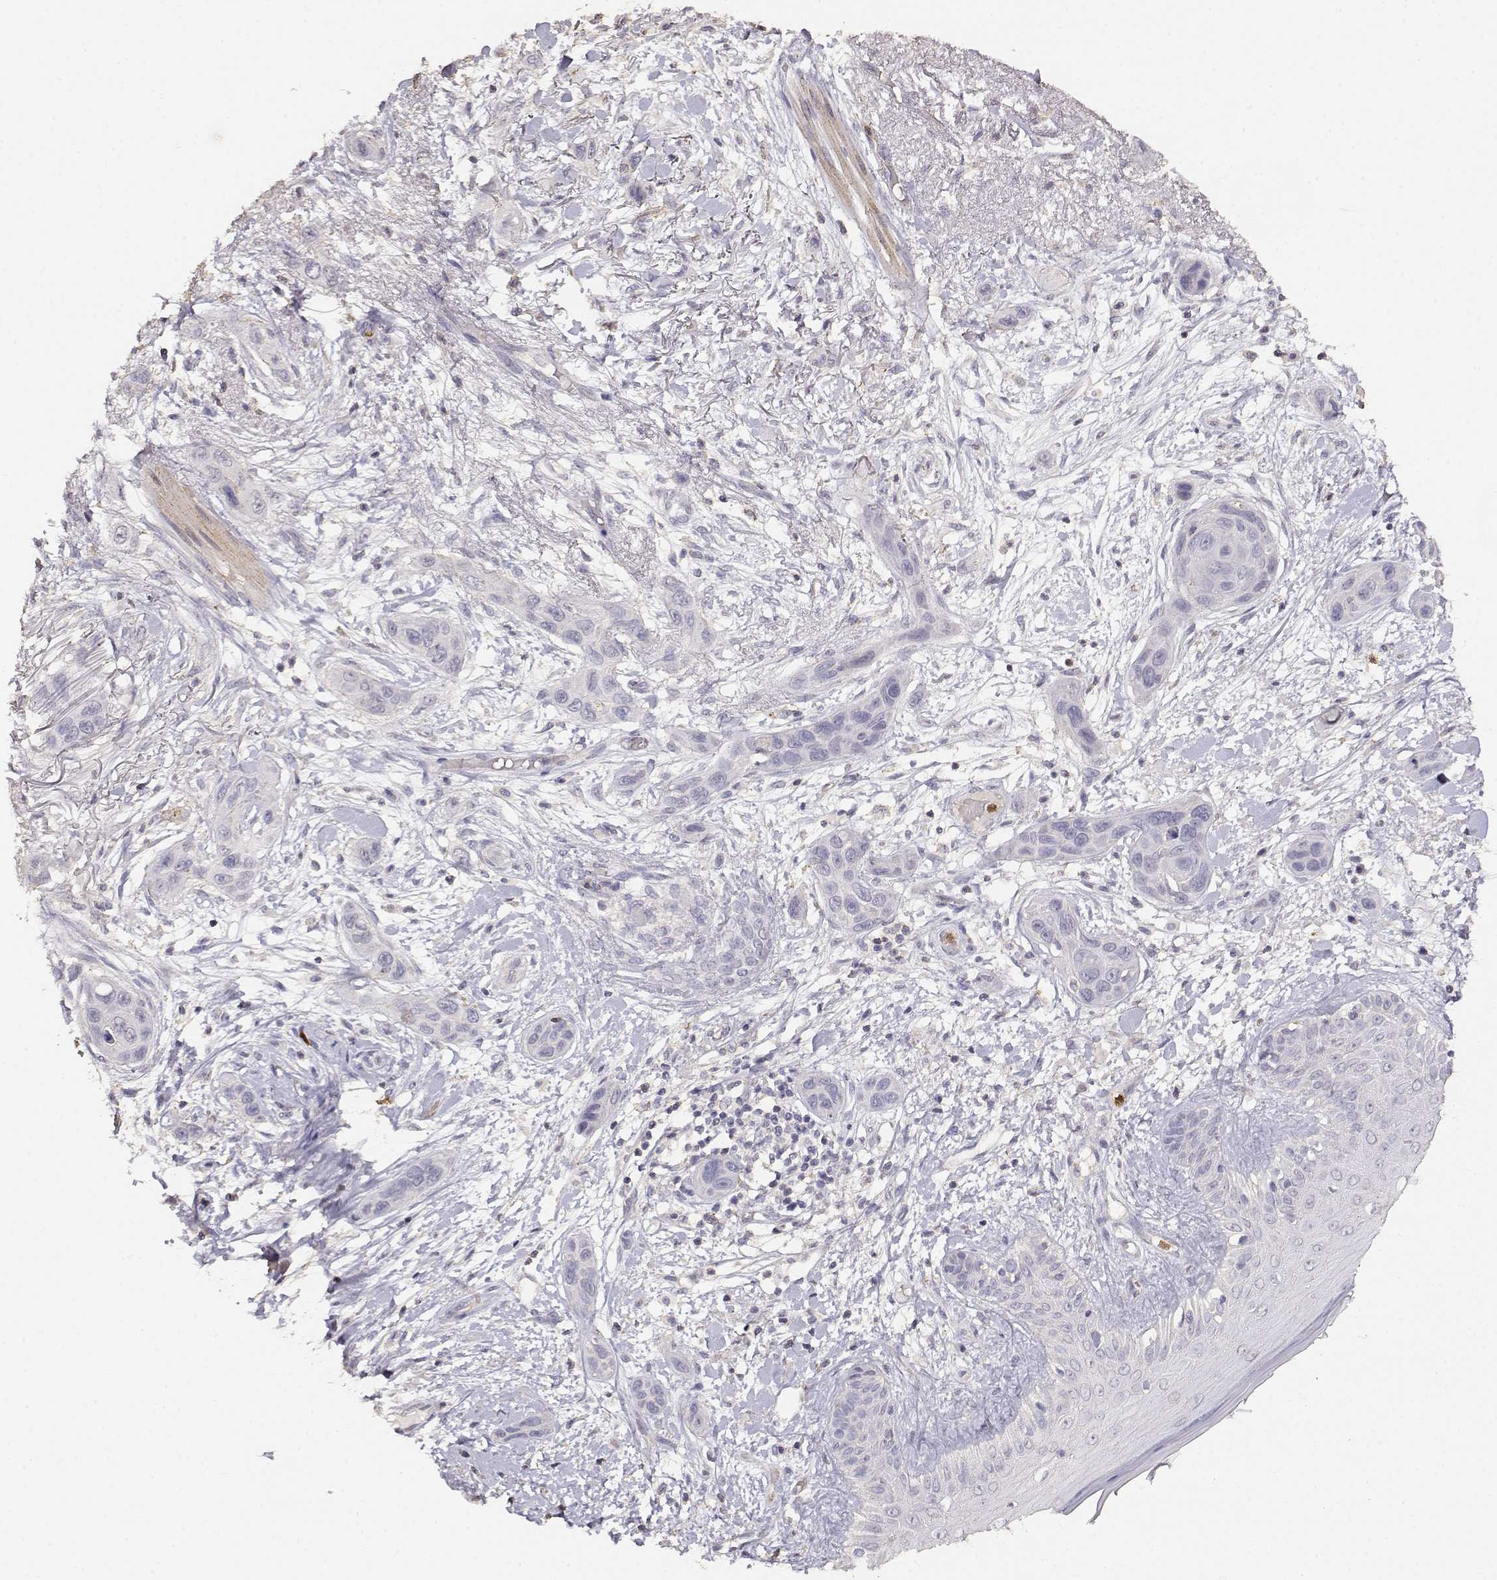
{"staining": {"intensity": "negative", "quantity": "none", "location": "none"}, "tissue": "skin cancer", "cell_type": "Tumor cells", "image_type": "cancer", "snomed": [{"axis": "morphology", "description": "Squamous cell carcinoma, NOS"}, {"axis": "topography", "description": "Skin"}], "caption": "The IHC photomicrograph has no significant staining in tumor cells of skin cancer (squamous cell carcinoma) tissue. The staining was performed using DAB (3,3'-diaminobenzidine) to visualize the protein expression in brown, while the nuclei were stained in blue with hematoxylin (Magnification: 20x).", "gene": "TNFRSF10C", "patient": {"sex": "male", "age": 79}}